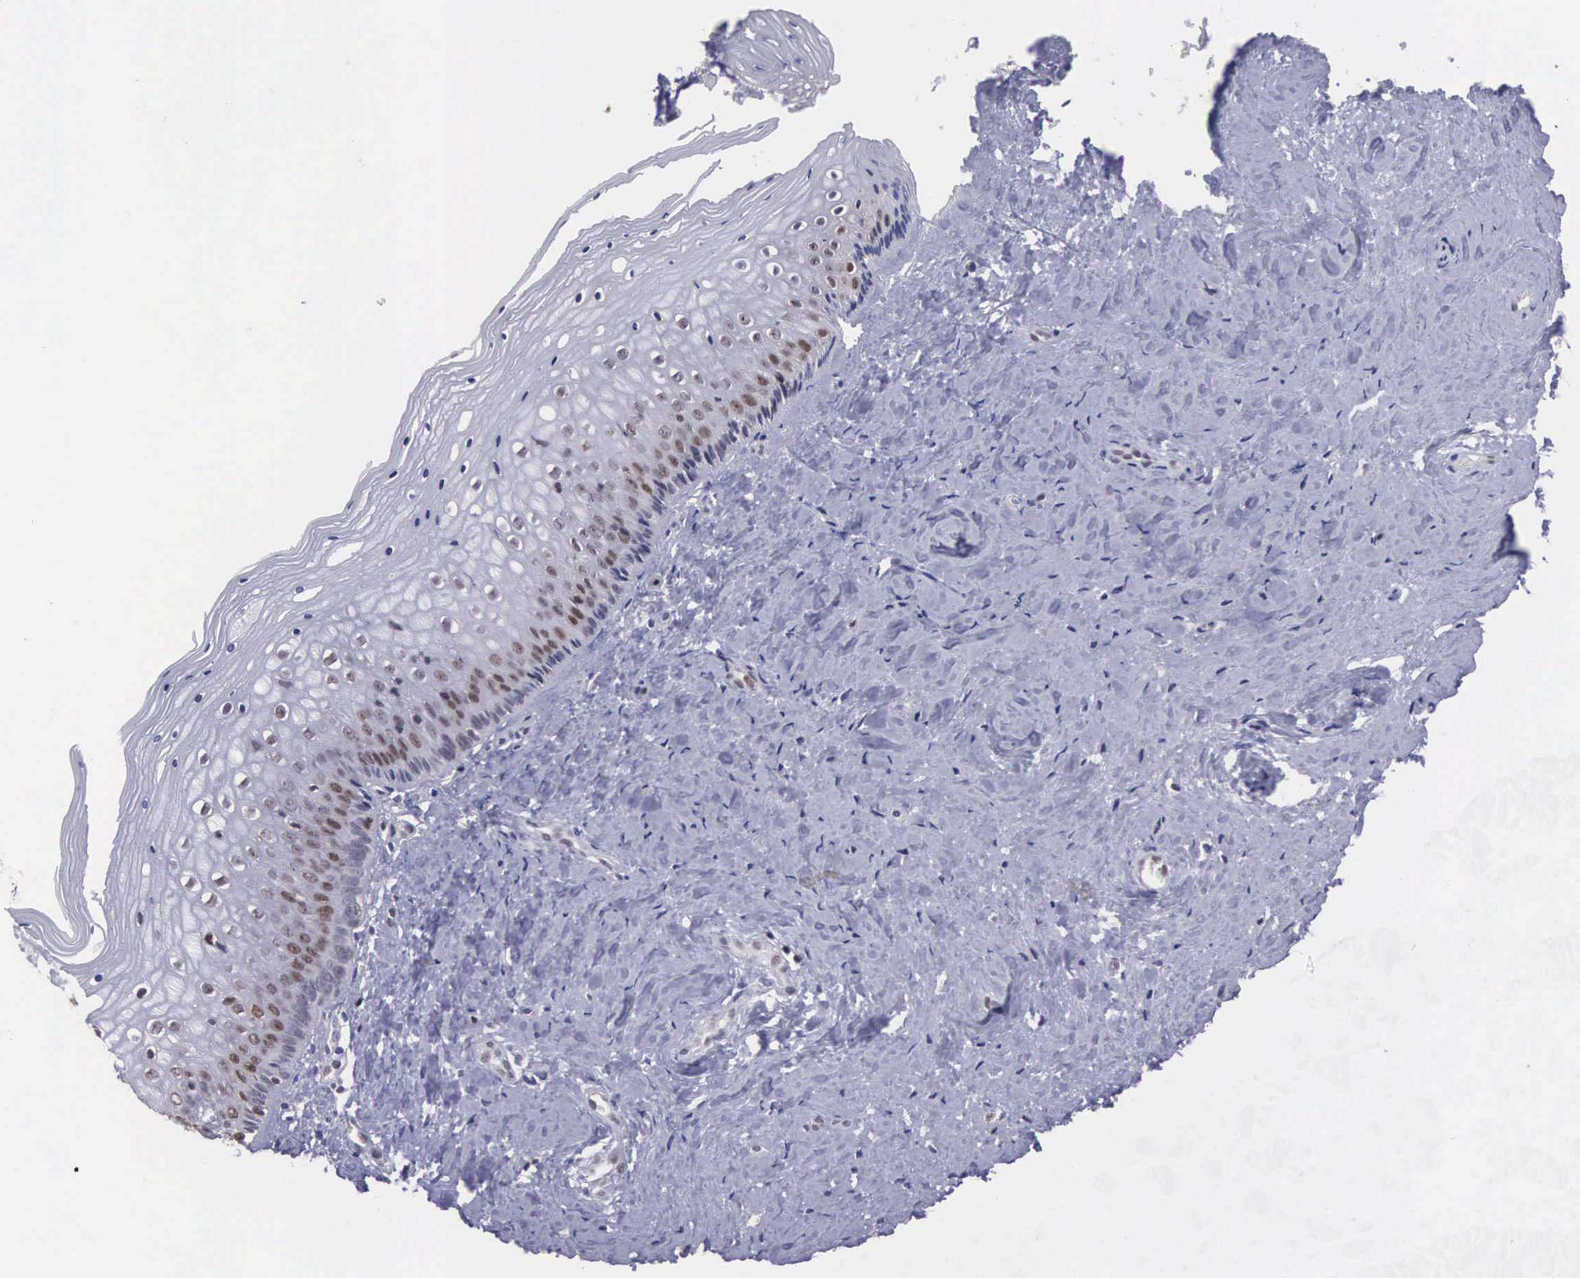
{"staining": {"intensity": "weak", "quantity": "25%-75%", "location": "nuclear"}, "tissue": "vagina", "cell_type": "Squamous epithelial cells", "image_type": "normal", "snomed": [{"axis": "morphology", "description": "Normal tissue, NOS"}, {"axis": "topography", "description": "Vagina"}], "caption": "The histopathology image demonstrates staining of normal vagina, revealing weak nuclear protein expression (brown color) within squamous epithelial cells. The protein of interest is shown in brown color, while the nuclei are stained blue.", "gene": "VRK1", "patient": {"sex": "female", "age": 46}}